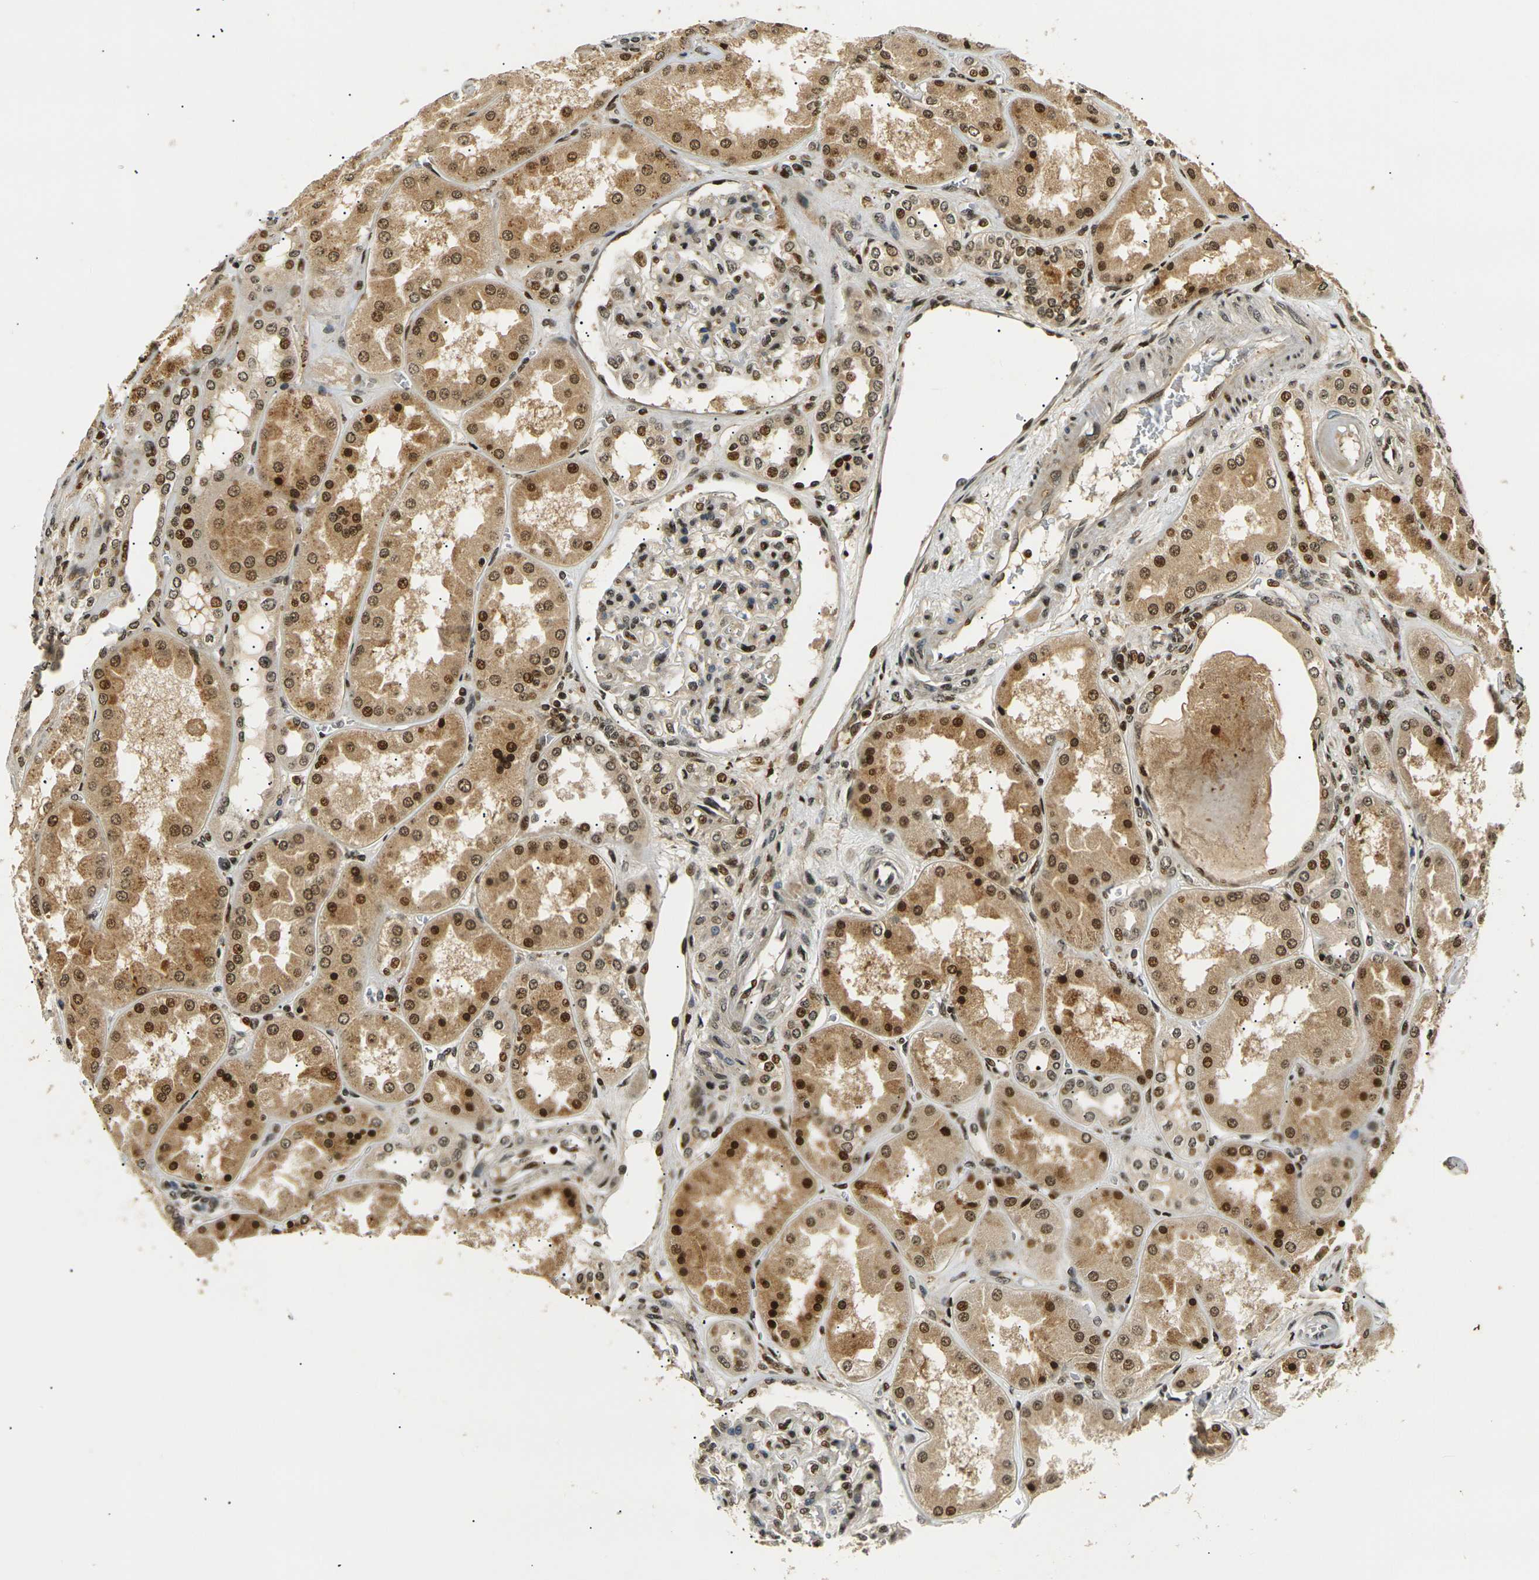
{"staining": {"intensity": "moderate", "quantity": "25%-75%", "location": "nuclear"}, "tissue": "kidney", "cell_type": "Cells in glomeruli", "image_type": "normal", "snomed": [{"axis": "morphology", "description": "Normal tissue, NOS"}, {"axis": "topography", "description": "Kidney"}], "caption": "Moderate nuclear protein staining is identified in about 25%-75% of cells in glomeruli in kidney. Nuclei are stained in blue.", "gene": "ACTL6A", "patient": {"sex": "female", "age": 56}}